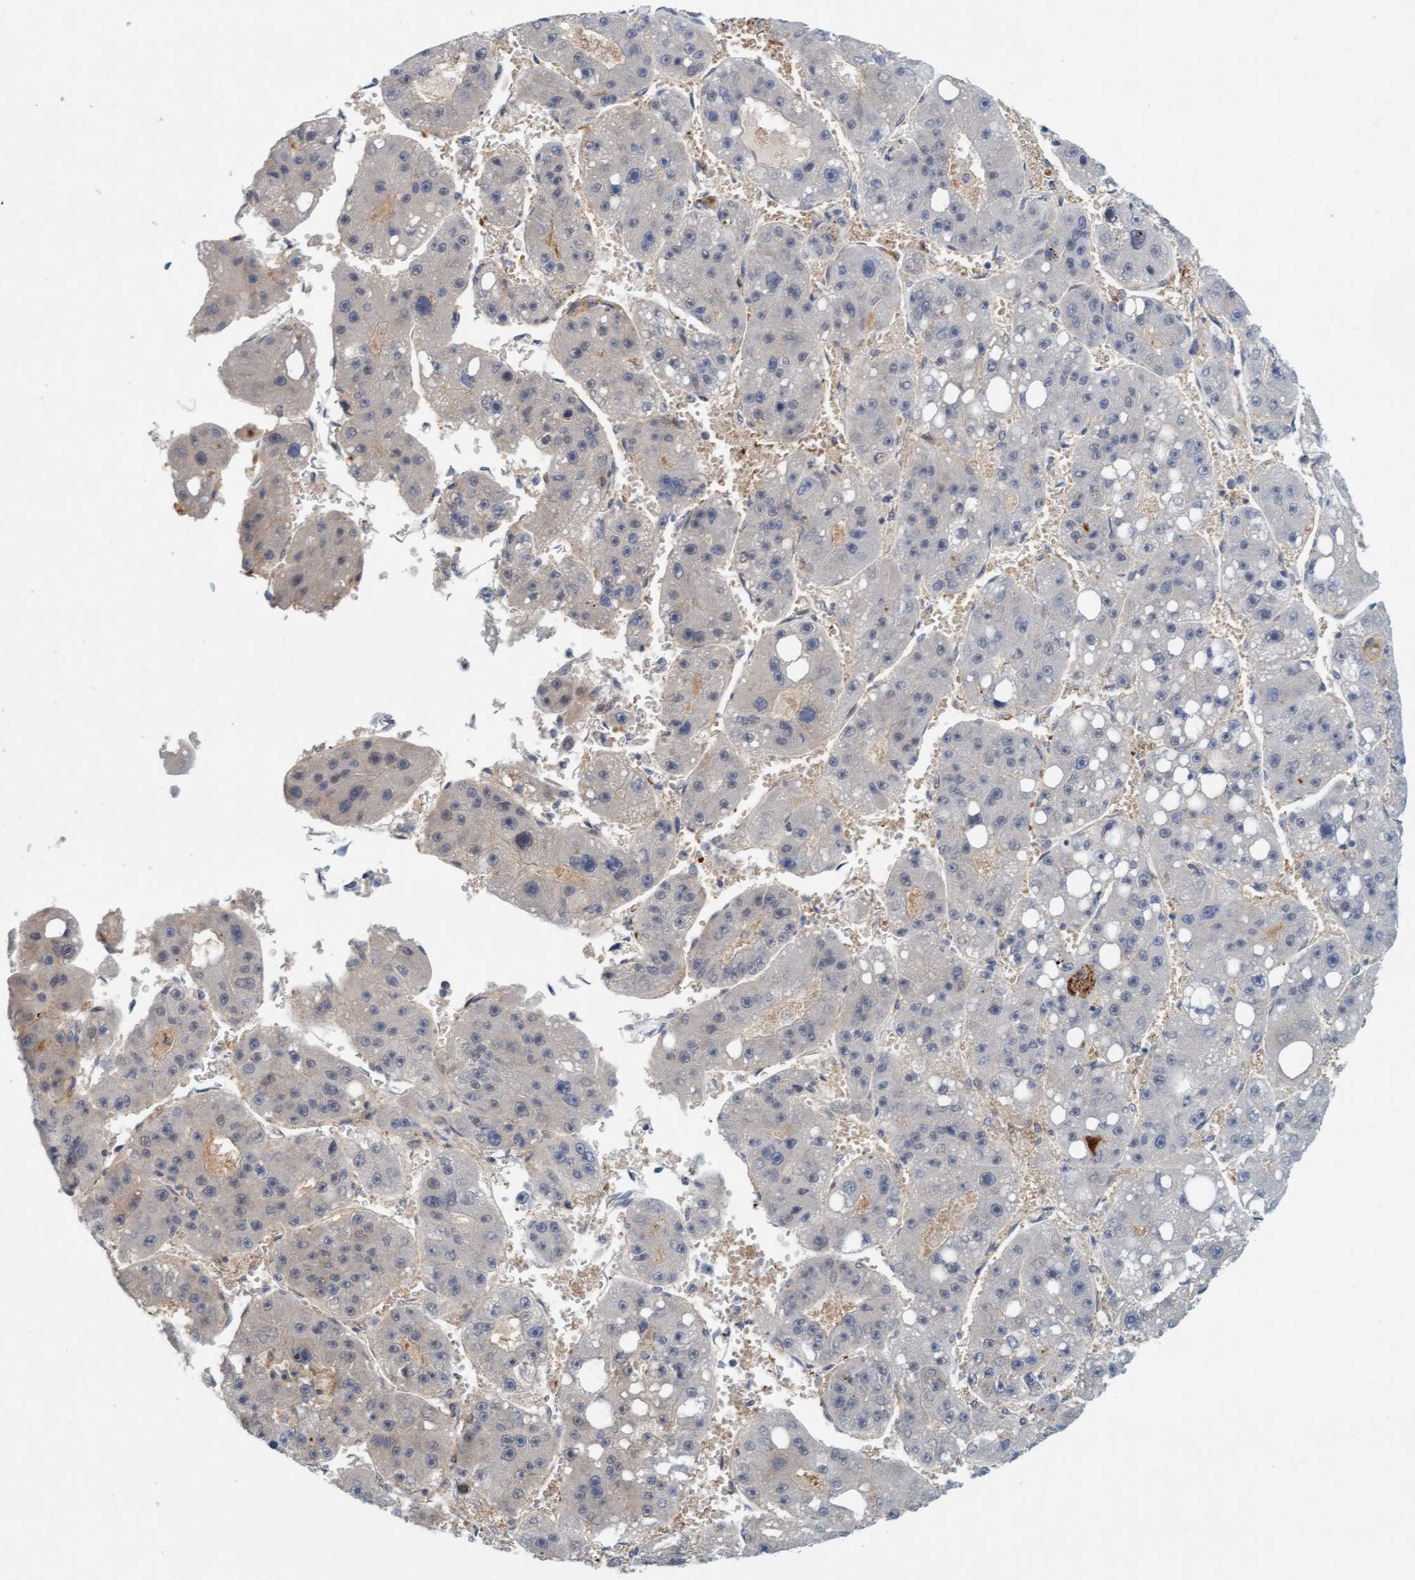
{"staining": {"intensity": "negative", "quantity": "none", "location": "none"}, "tissue": "liver cancer", "cell_type": "Tumor cells", "image_type": "cancer", "snomed": [{"axis": "morphology", "description": "Carcinoma, Hepatocellular, NOS"}, {"axis": "topography", "description": "Liver"}], "caption": "Tumor cells are negative for protein expression in human liver hepatocellular carcinoma.", "gene": "EIF4EBP1", "patient": {"sex": "female", "age": 61}}